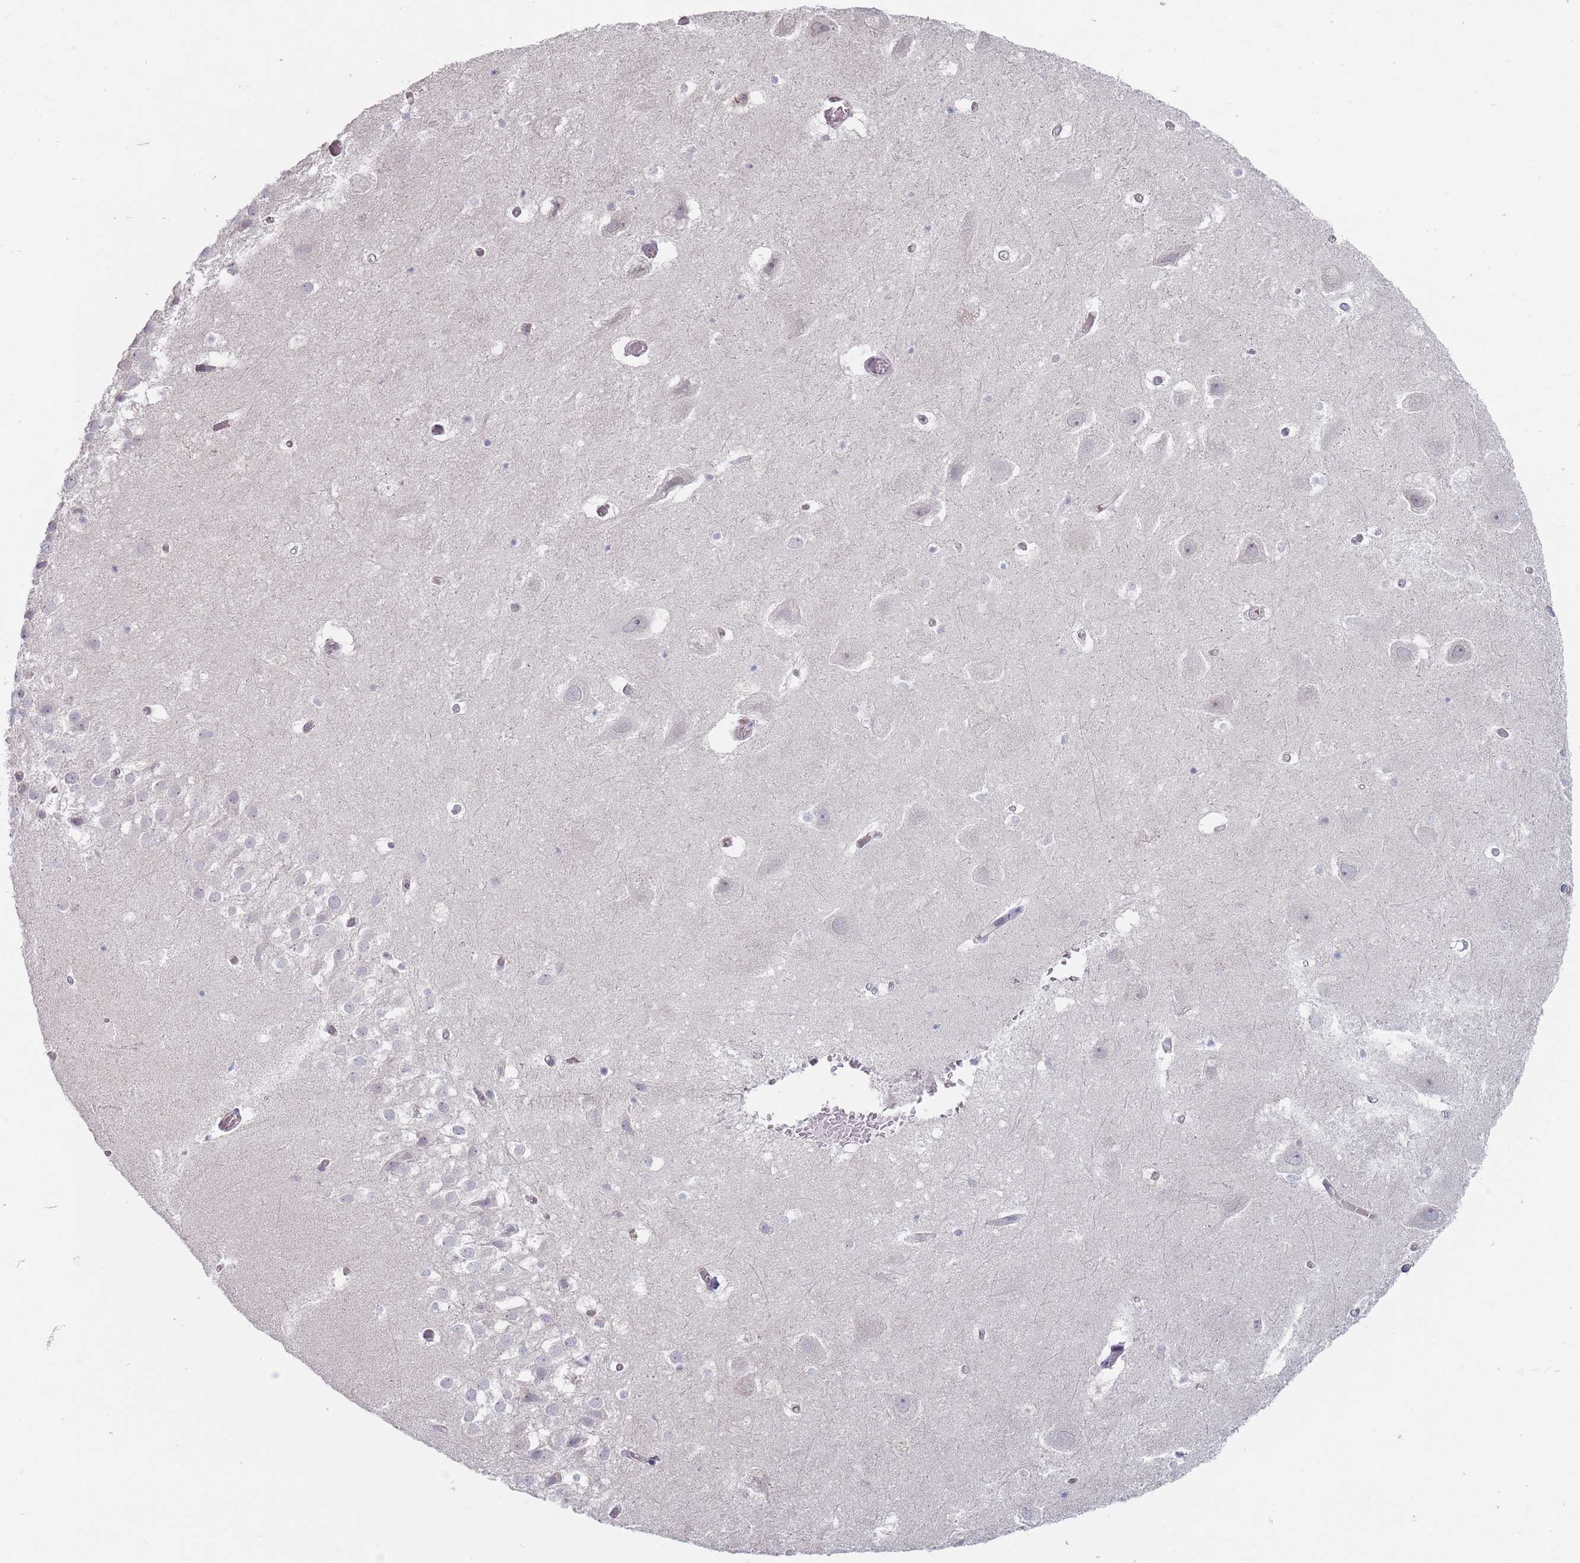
{"staining": {"intensity": "negative", "quantity": "none", "location": "none"}, "tissue": "hippocampus", "cell_type": "Glial cells", "image_type": "normal", "snomed": [{"axis": "morphology", "description": "Normal tissue, NOS"}, {"axis": "topography", "description": "Hippocampus"}], "caption": "DAB immunohistochemical staining of normal human hippocampus reveals no significant positivity in glial cells. (Brightfield microscopy of DAB (3,3'-diaminobenzidine) IHC at high magnification).", "gene": "PCDH12", "patient": {"sex": "female", "age": 52}}